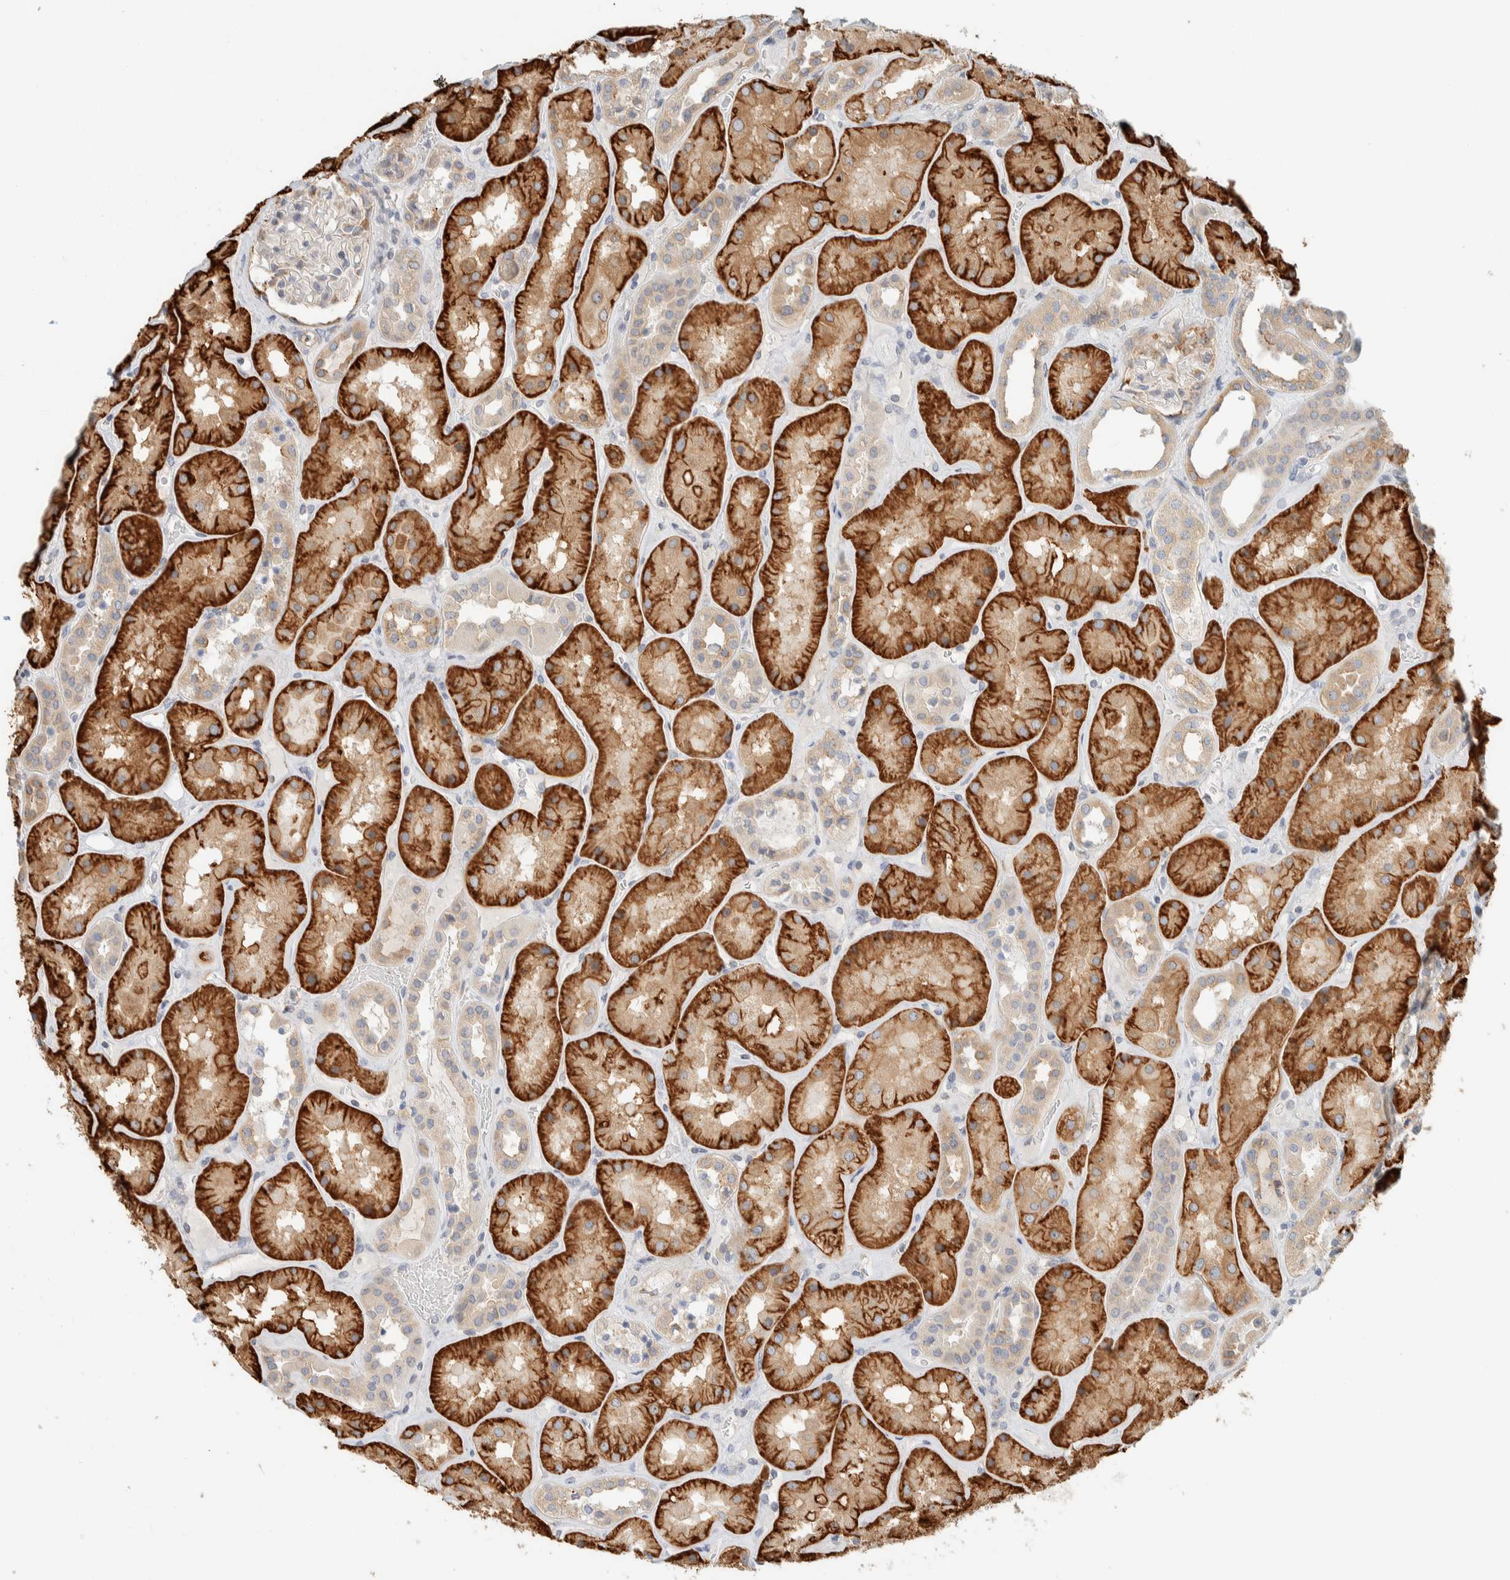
{"staining": {"intensity": "moderate", "quantity": "<25%", "location": "cytoplasmic/membranous"}, "tissue": "kidney", "cell_type": "Cells in glomeruli", "image_type": "normal", "snomed": [{"axis": "morphology", "description": "Normal tissue, NOS"}, {"axis": "topography", "description": "Kidney"}], "caption": "IHC staining of unremarkable kidney, which reveals low levels of moderate cytoplasmic/membranous staining in approximately <25% of cells in glomeruli indicating moderate cytoplasmic/membranous protein staining. The staining was performed using DAB (brown) for protein detection and nuclei were counterstained in hematoxylin (blue).", "gene": "TMEM184B", "patient": {"sex": "male", "age": 70}}